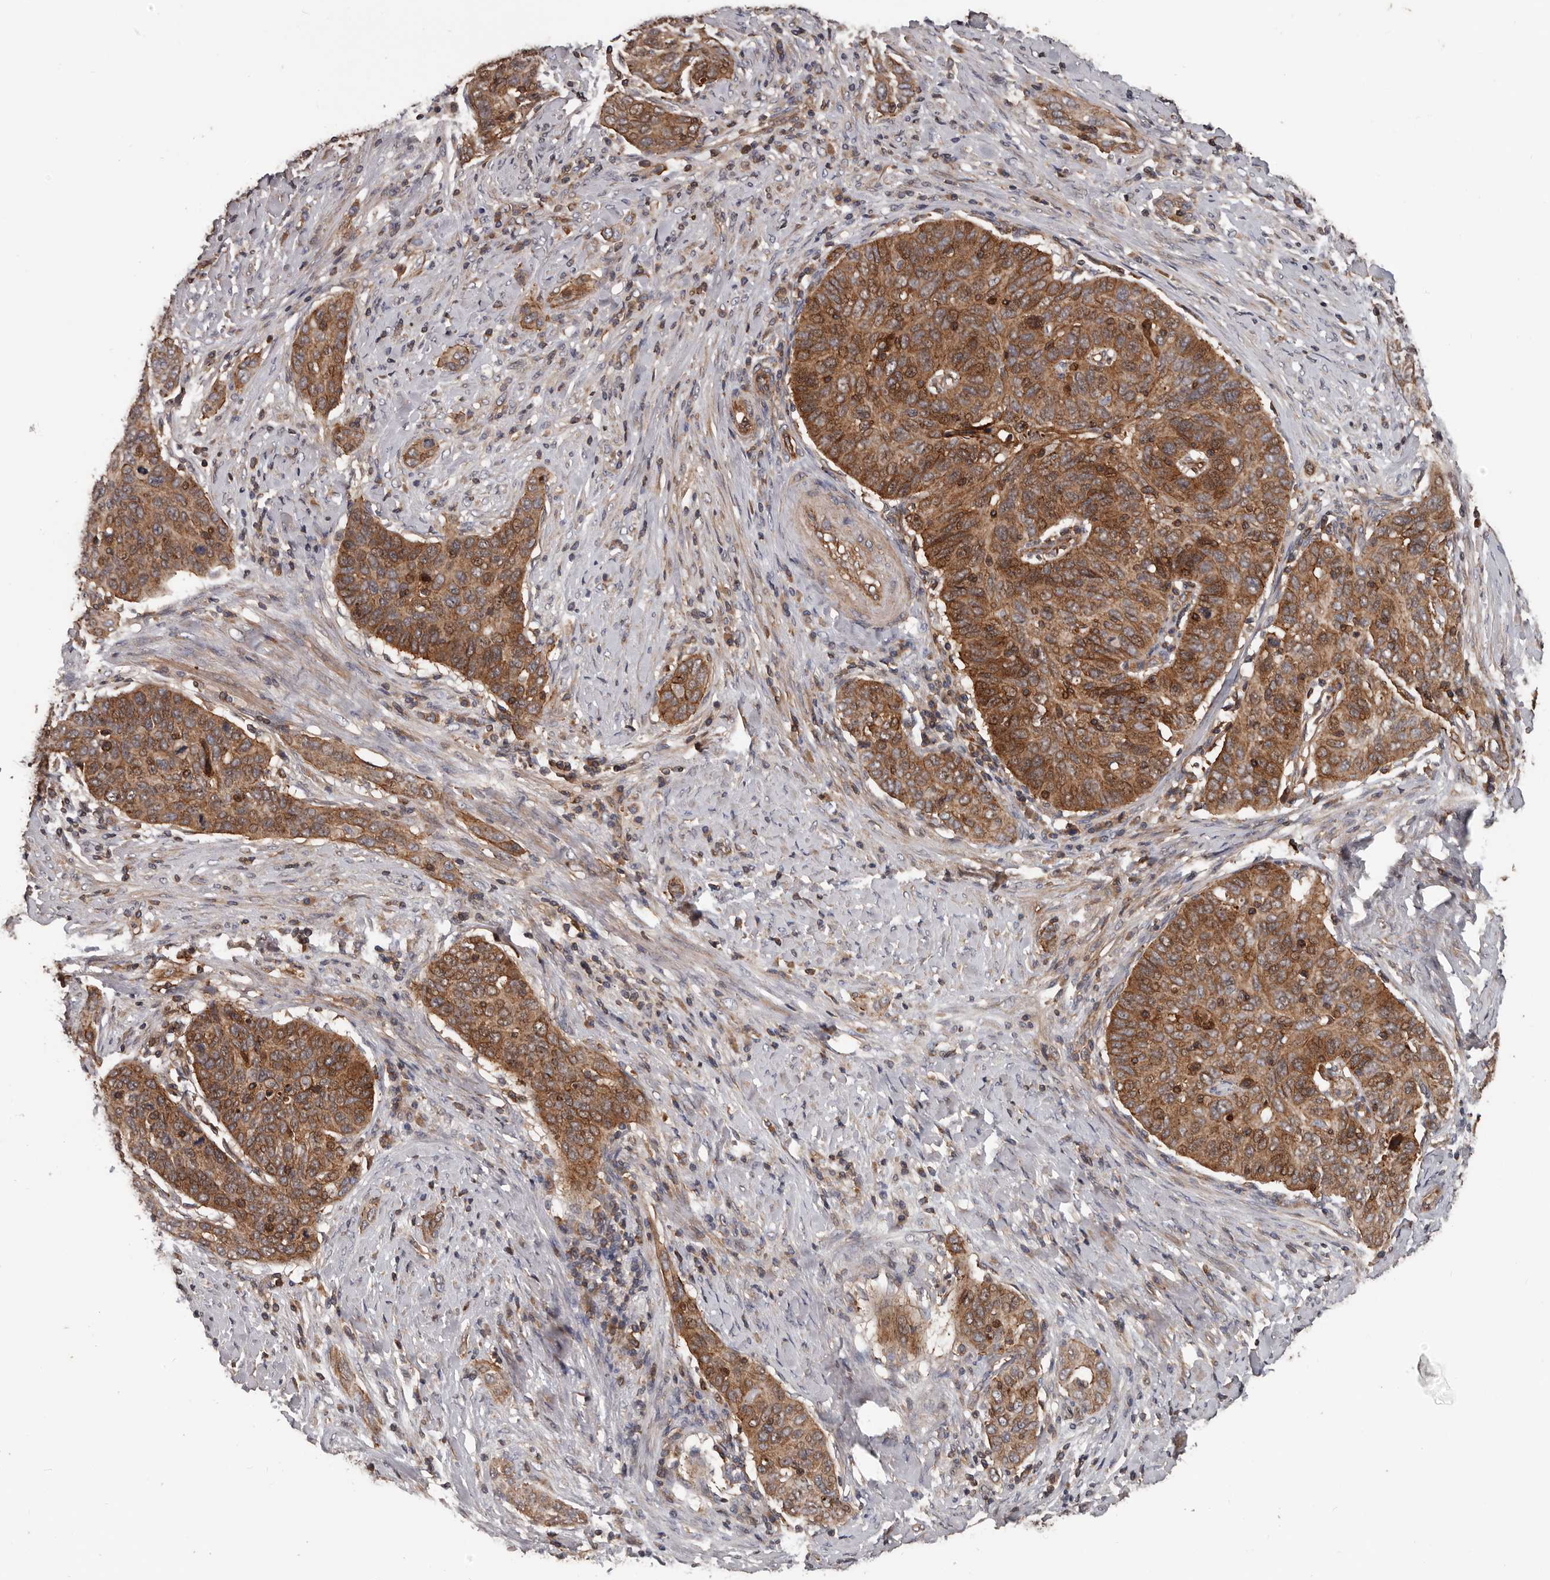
{"staining": {"intensity": "moderate", "quantity": ">75%", "location": "cytoplasmic/membranous"}, "tissue": "cervical cancer", "cell_type": "Tumor cells", "image_type": "cancer", "snomed": [{"axis": "morphology", "description": "Squamous cell carcinoma, NOS"}, {"axis": "topography", "description": "Cervix"}], "caption": "Protein expression analysis of human cervical cancer (squamous cell carcinoma) reveals moderate cytoplasmic/membranous staining in about >75% of tumor cells.", "gene": "PNRC2", "patient": {"sex": "female", "age": 60}}